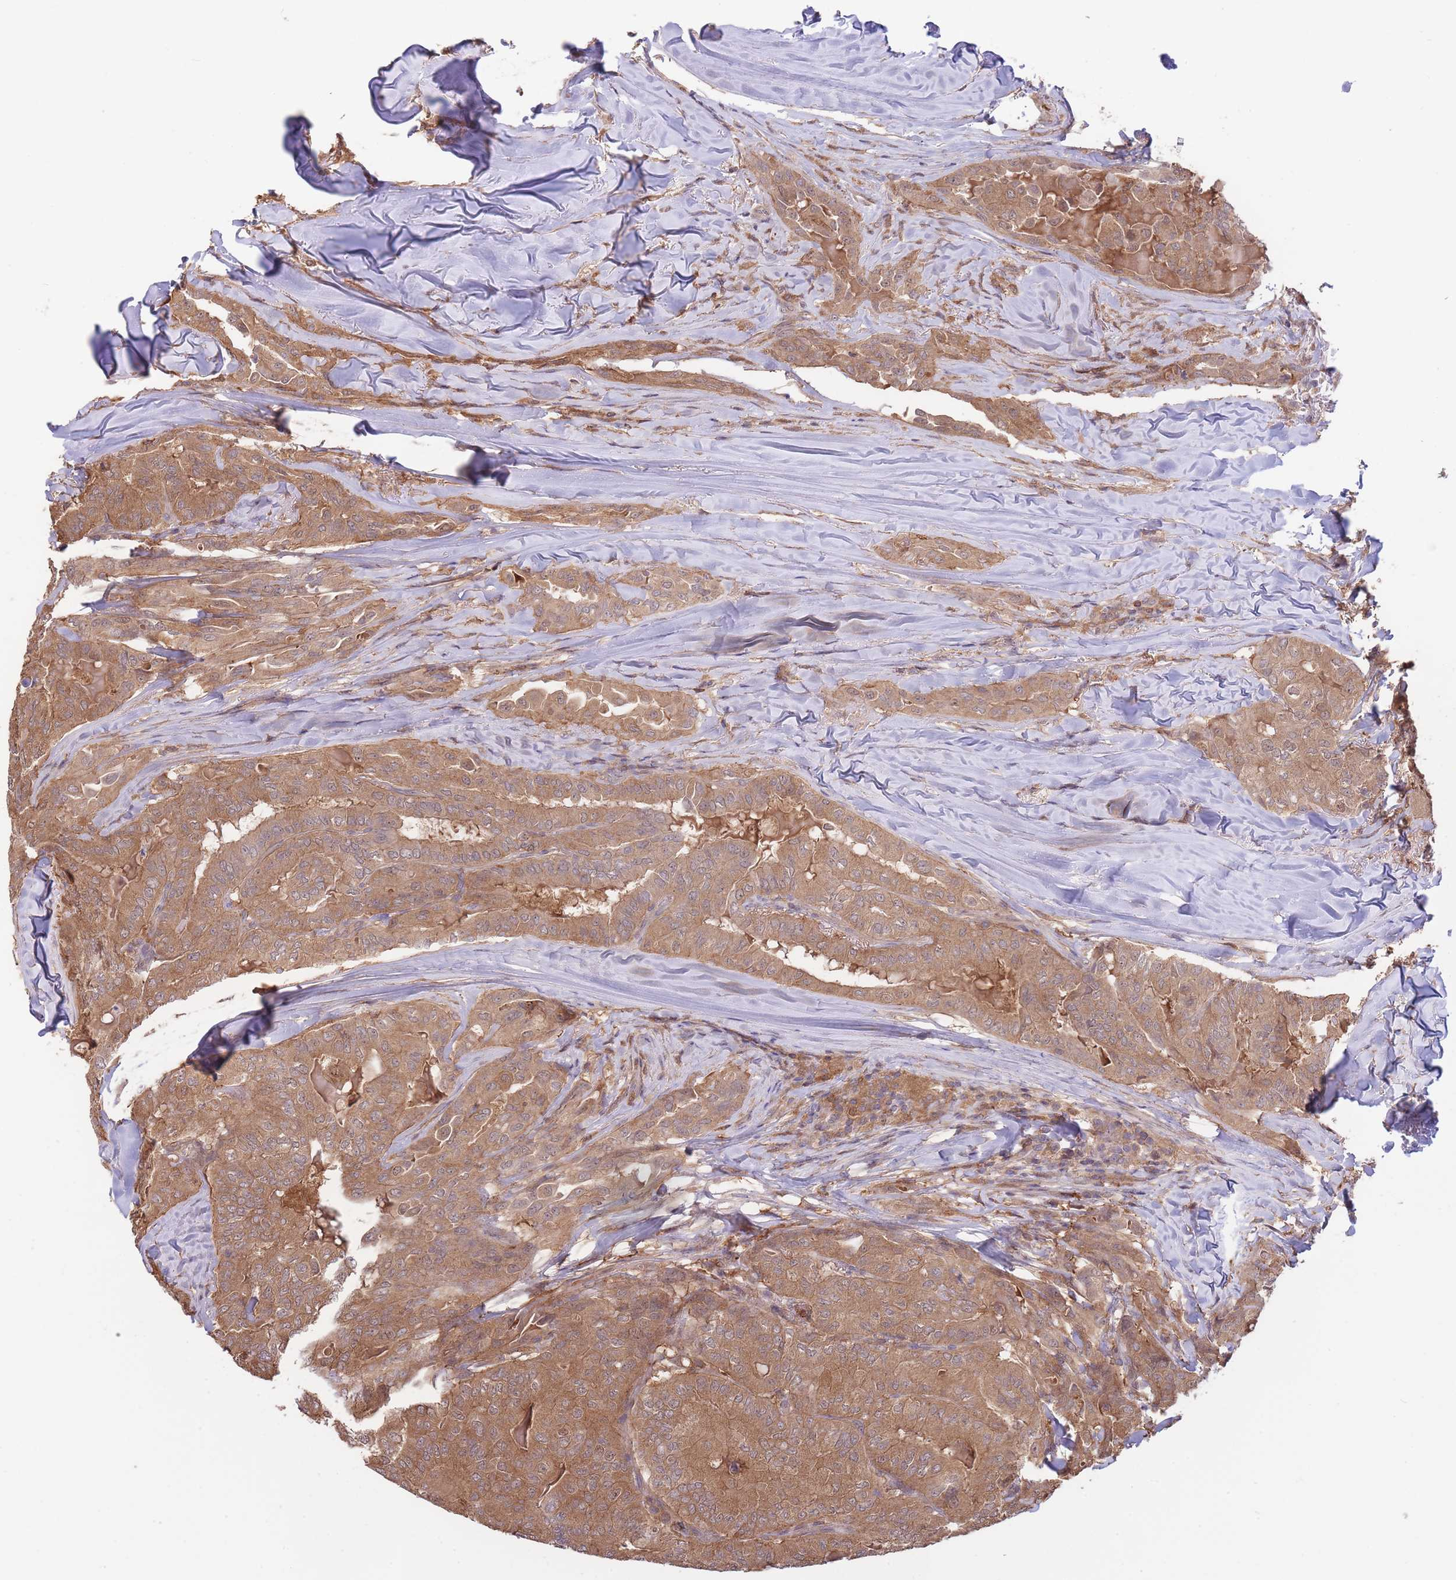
{"staining": {"intensity": "moderate", "quantity": ">75%", "location": "cytoplasmic/membranous"}, "tissue": "thyroid cancer", "cell_type": "Tumor cells", "image_type": "cancer", "snomed": [{"axis": "morphology", "description": "Papillary adenocarcinoma, NOS"}, {"axis": "topography", "description": "Thyroid gland"}], "caption": "Immunohistochemical staining of thyroid cancer reveals medium levels of moderate cytoplasmic/membranous staining in about >75% of tumor cells.", "gene": "ZNF304", "patient": {"sex": "female", "age": 68}}